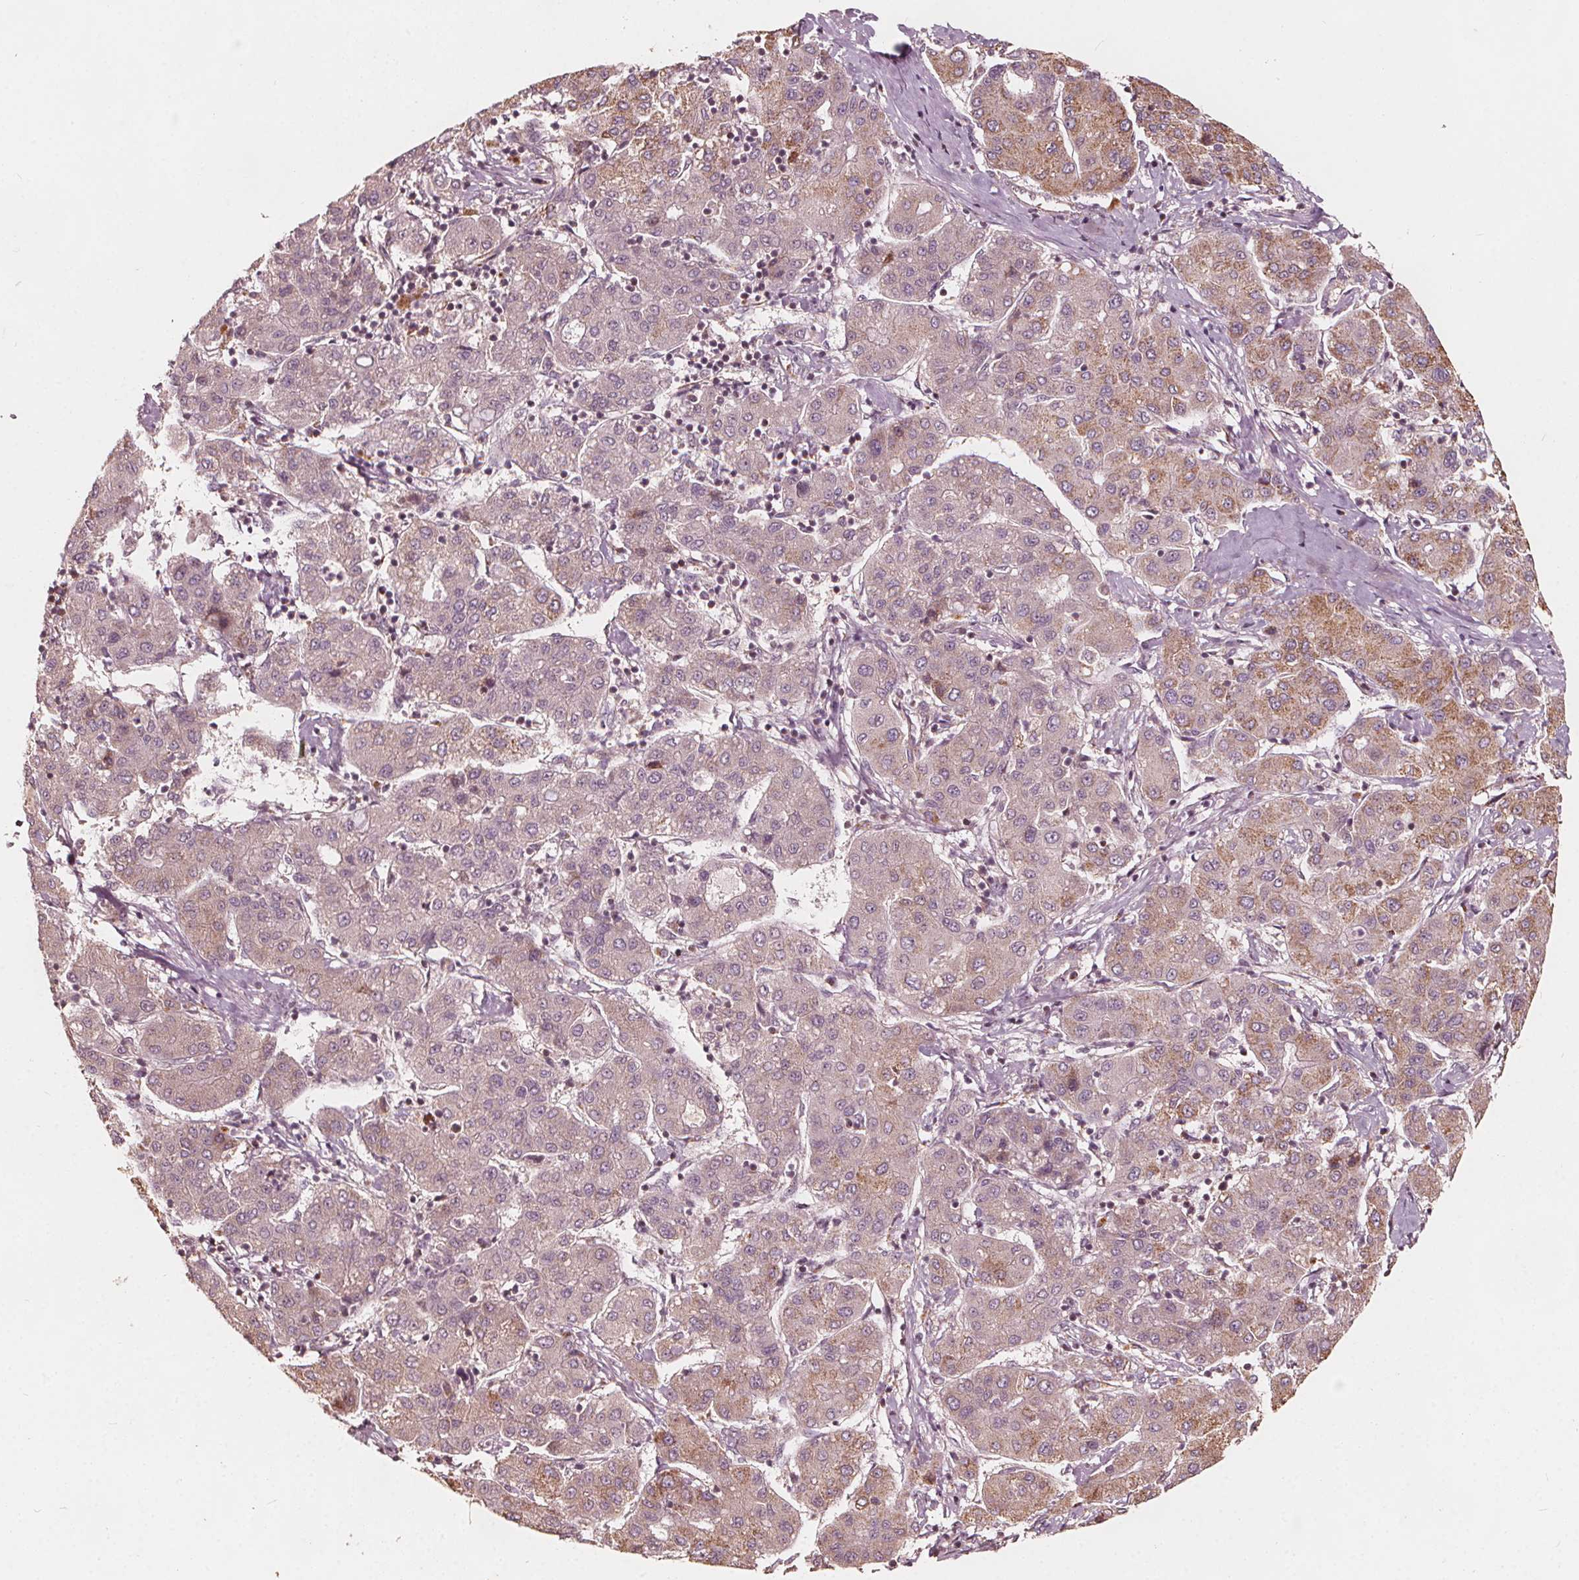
{"staining": {"intensity": "moderate", "quantity": "25%-75%", "location": "cytoplasmic/membranous"}, "tissue": "liver cancer", "cell_type": "Tumor cells", "image_type": "cancer", "snomed": [{"axis": "morphology", "description": "Carcinoma, Hepatocellular, NOS"}, {"axis": "topography", "description": "Liver"}], "caption": "The image demonstrates a brown stain indicating the presence of a protein in the cytoplasmic/membranous of tumor cells in liver cancer (hepatocellular carcinoma). (Brightfield microscopy of DAB IHC at high magnification).", "gene": "AIP", "patient": {"sex": "male", "age": 65}}